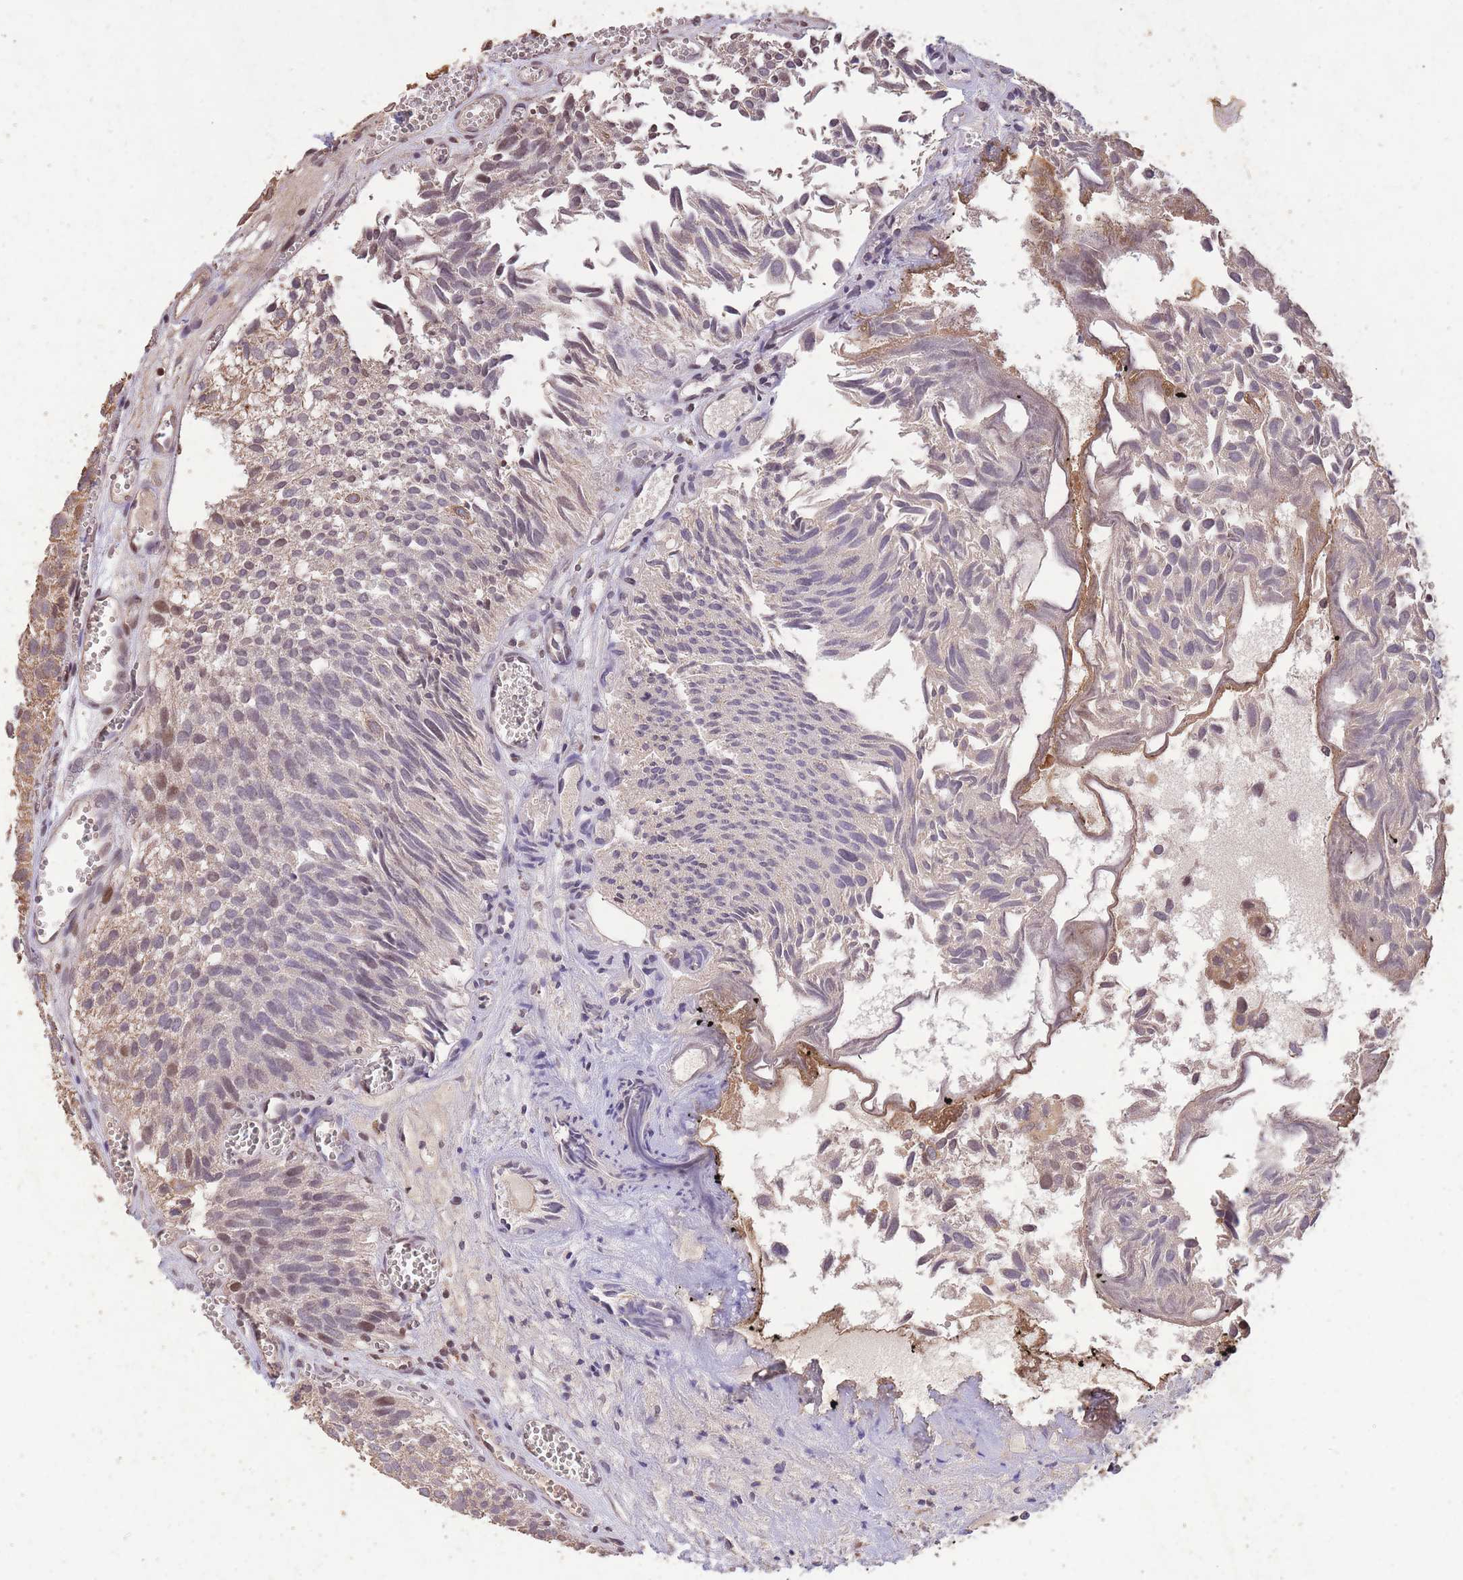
{"staining": {"intensity": "moderate", "quantity": "25%-75%", "location": "cytoplasmic/membranous,nuclear"}, "tissue": "urothelial cancer", "cell_type": "Tumor cells", "image_type": "cancer", "snomed": [{"axis": "morphology", "description": "Urothelial carcinoma, Low grade"}, {"axis": "topography", "description": "Urinary bladder"}], "caption": "Brown immunohistochemical staining in urothelial cancer shows moderate cytoplasmic/membranous and nuclear positivity in approximately 25%-75% of tumor cells.", "gene": "RGS14", "patient": {"sex": "male", "age": 88}}